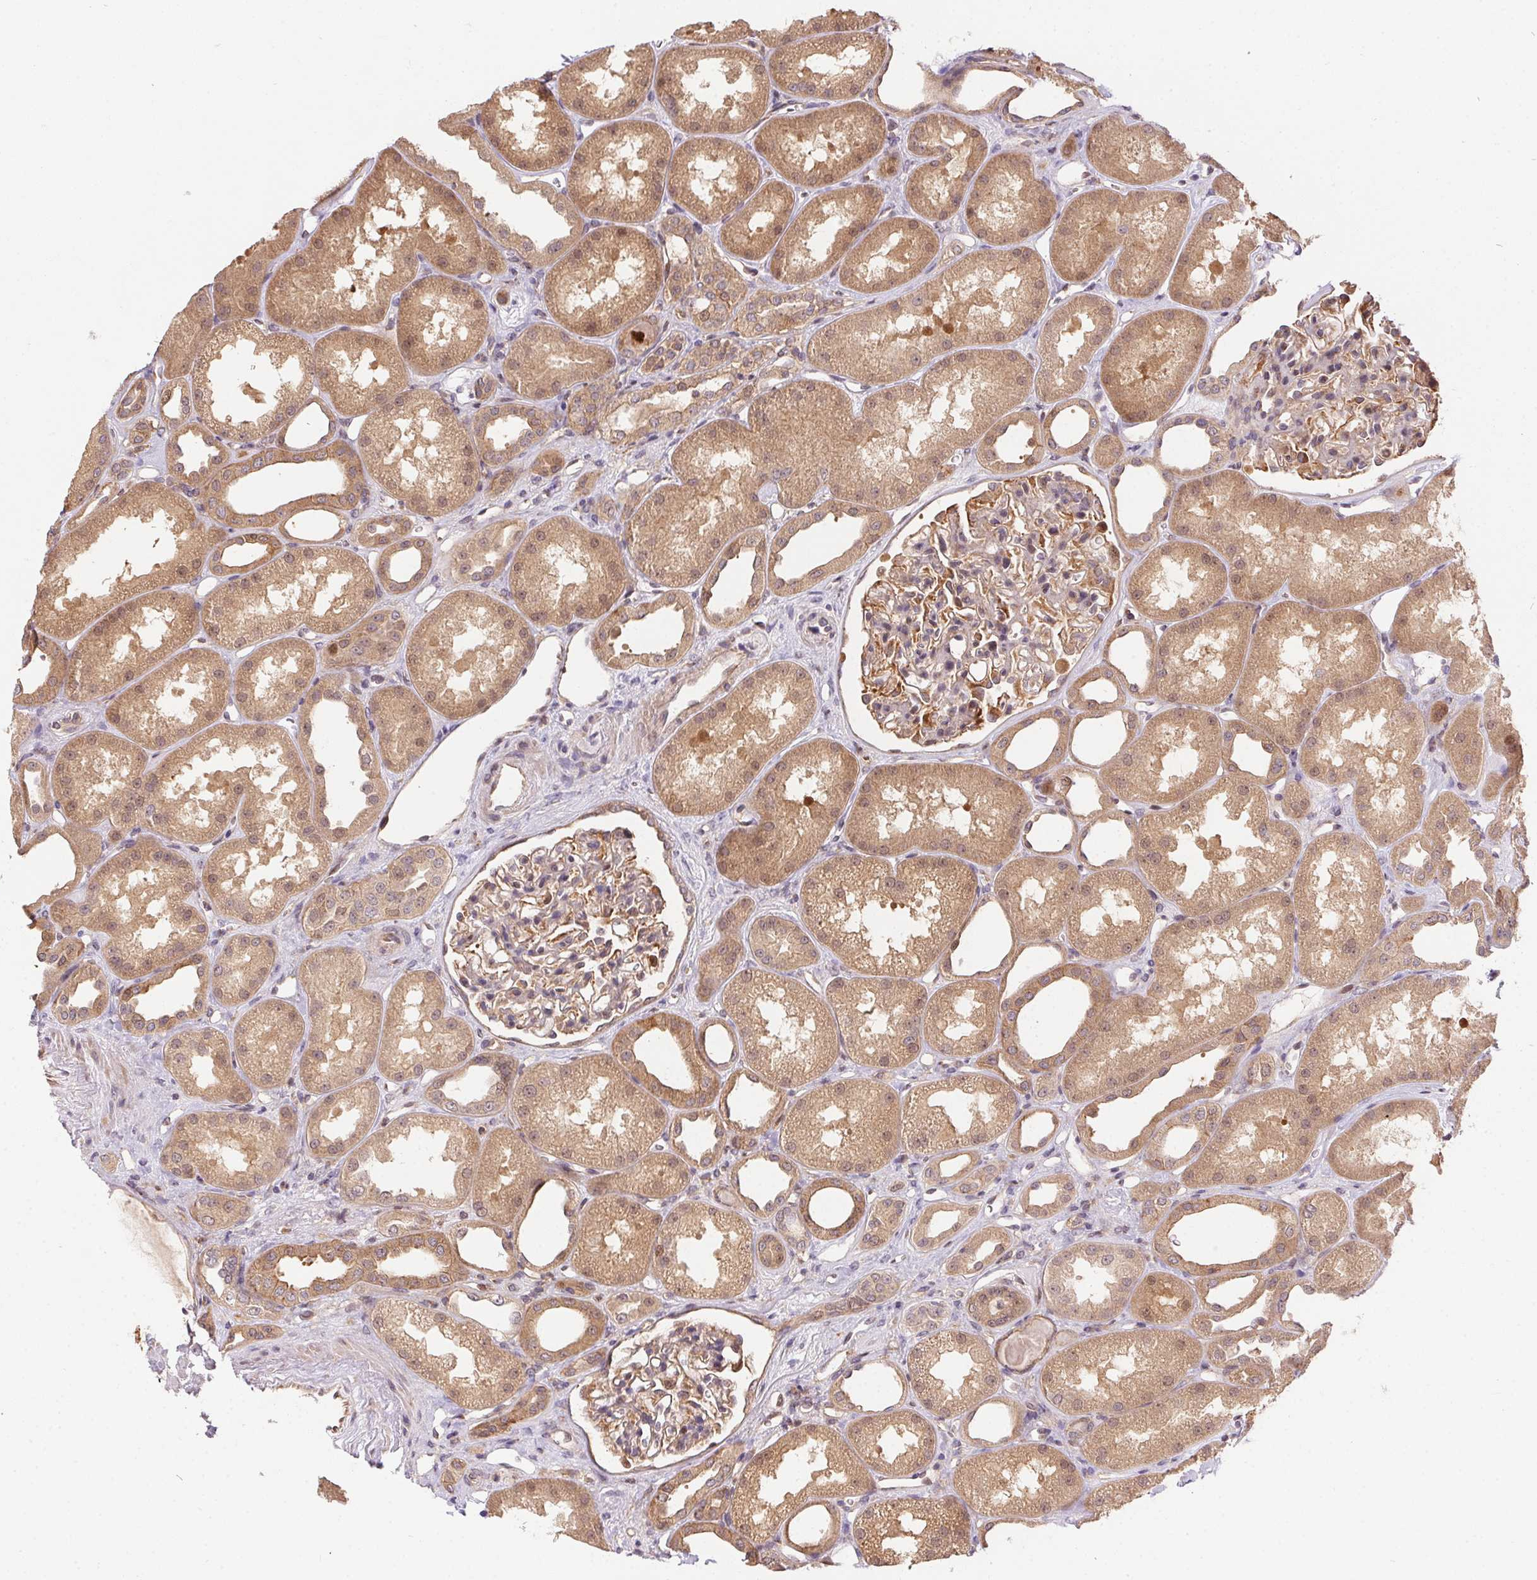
{"staining": {"intensity": "weak", "quantity": "25%-75%", "location": "cytoplasmic/membranous"}, "tissue": "kidney", "cell_type": "Cells in glomeruli", "image_type": "normal", "snomed": [{"axis": "morphology", "description": "Normal tissue, NOS"}, {"axis": "topography", "description": "Kidney"}], "caption": "Protein expression analysis of benign human kidney reveals weak cytoplasmic/membranous expression in about 25%-75% of cells in glomeruli. (DAB IHC, brown staining for protein, blue staining for nuclei).", "gene": "NUDT16", "patient": {"sex": "male", "age": 61}}